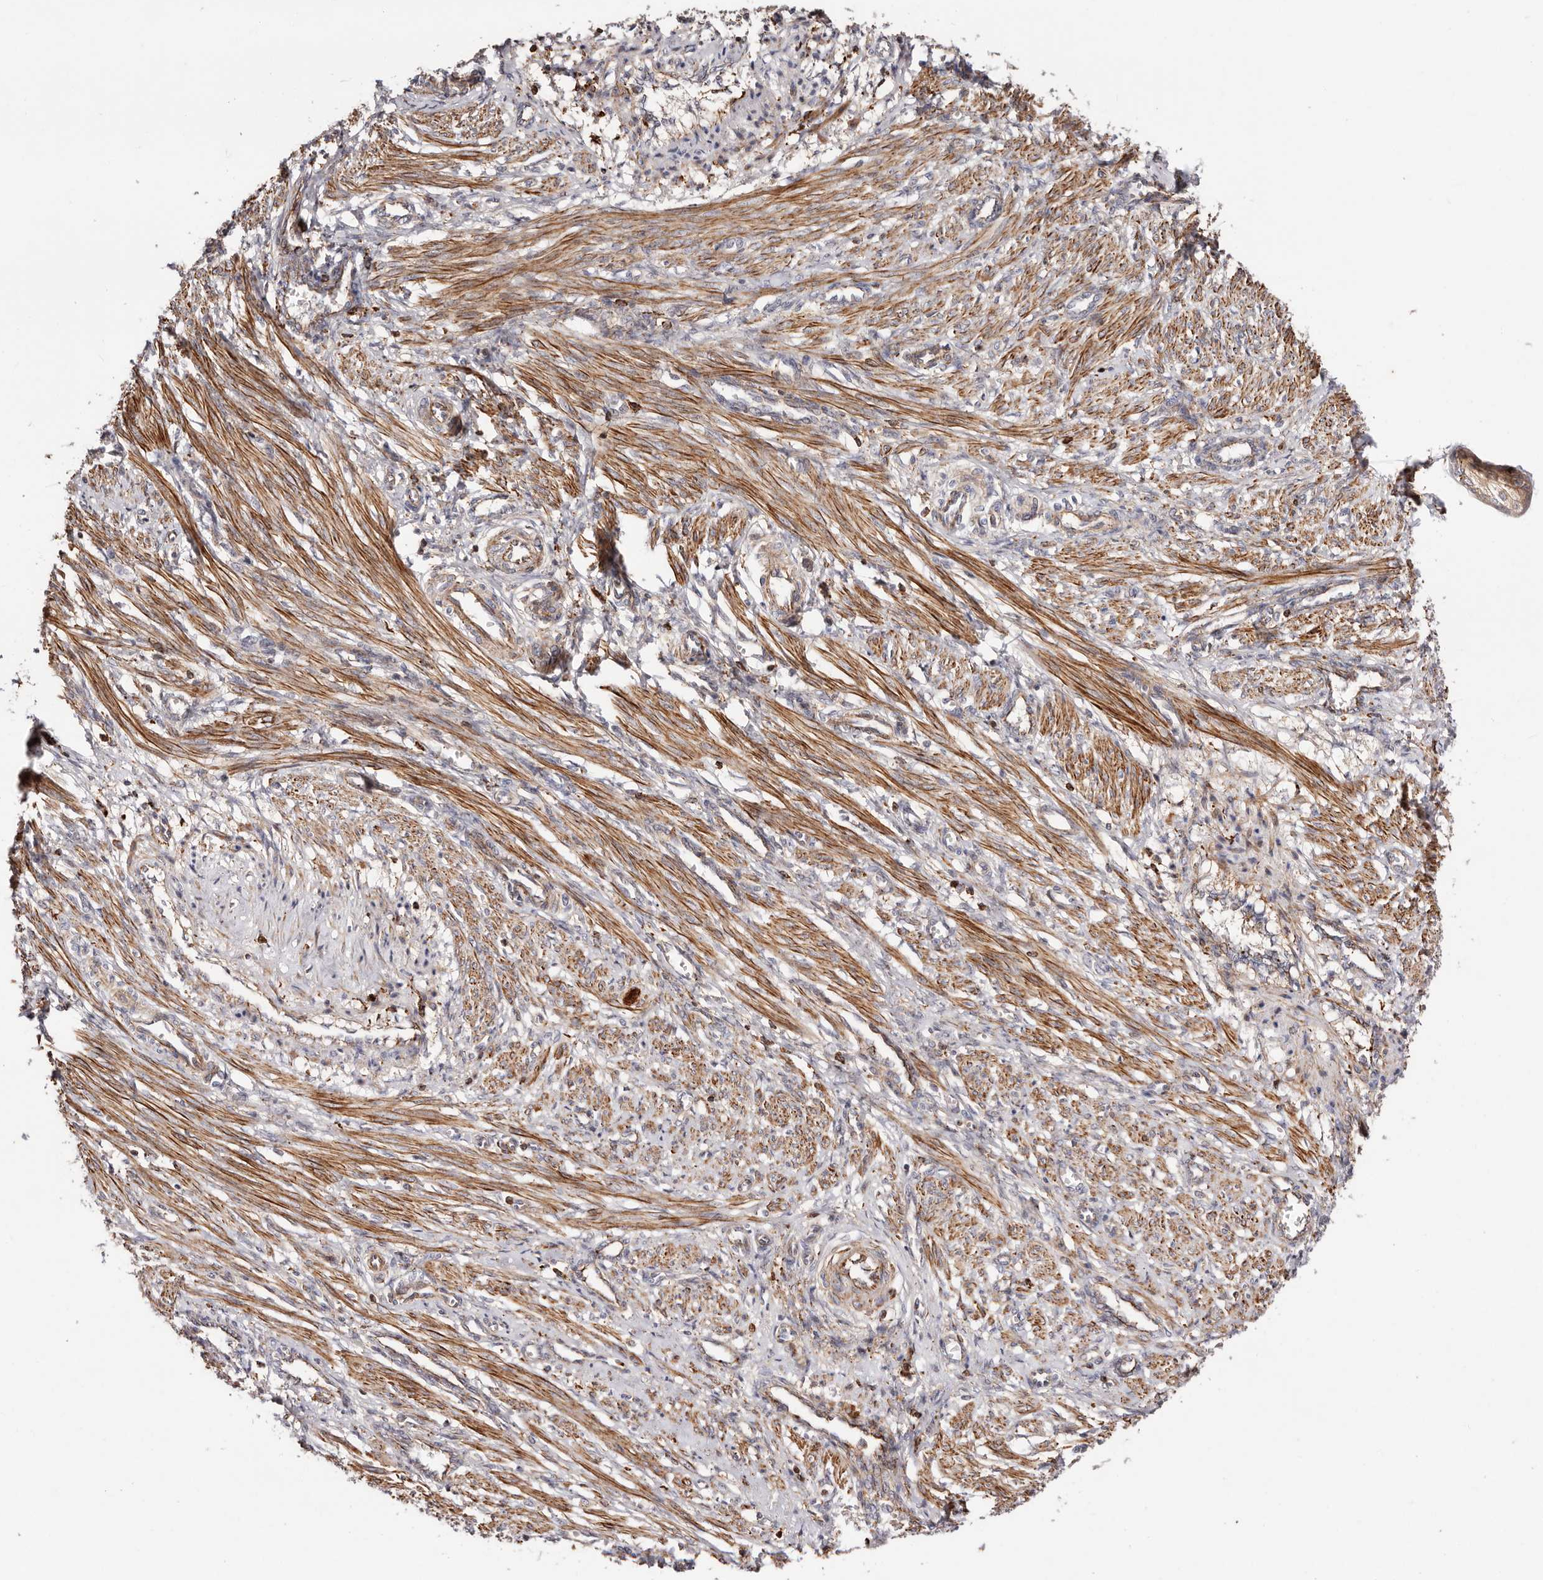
{"staining": {"intensity": "strong", "quantity": ">75%", "location": "cytoplasmic/membranous"}, "tissue": "smooth muscle", "cell_type": "Smooth muscle cells", "image_type": "normal", "snomed": [{"axis": "morphology", "description": "Normal tissue, NOS"}, {"axis": "topography", "description": "Endometrium"}], "caption": "Immunohistochemical staining of unremarkable smooth muscle shows high levels of strong cytoplasmic/membranous staining in approximately >75% of smooth muscle cells.", "gene": "PTPN22", "patient": {"sex": "female", "age": 33}}